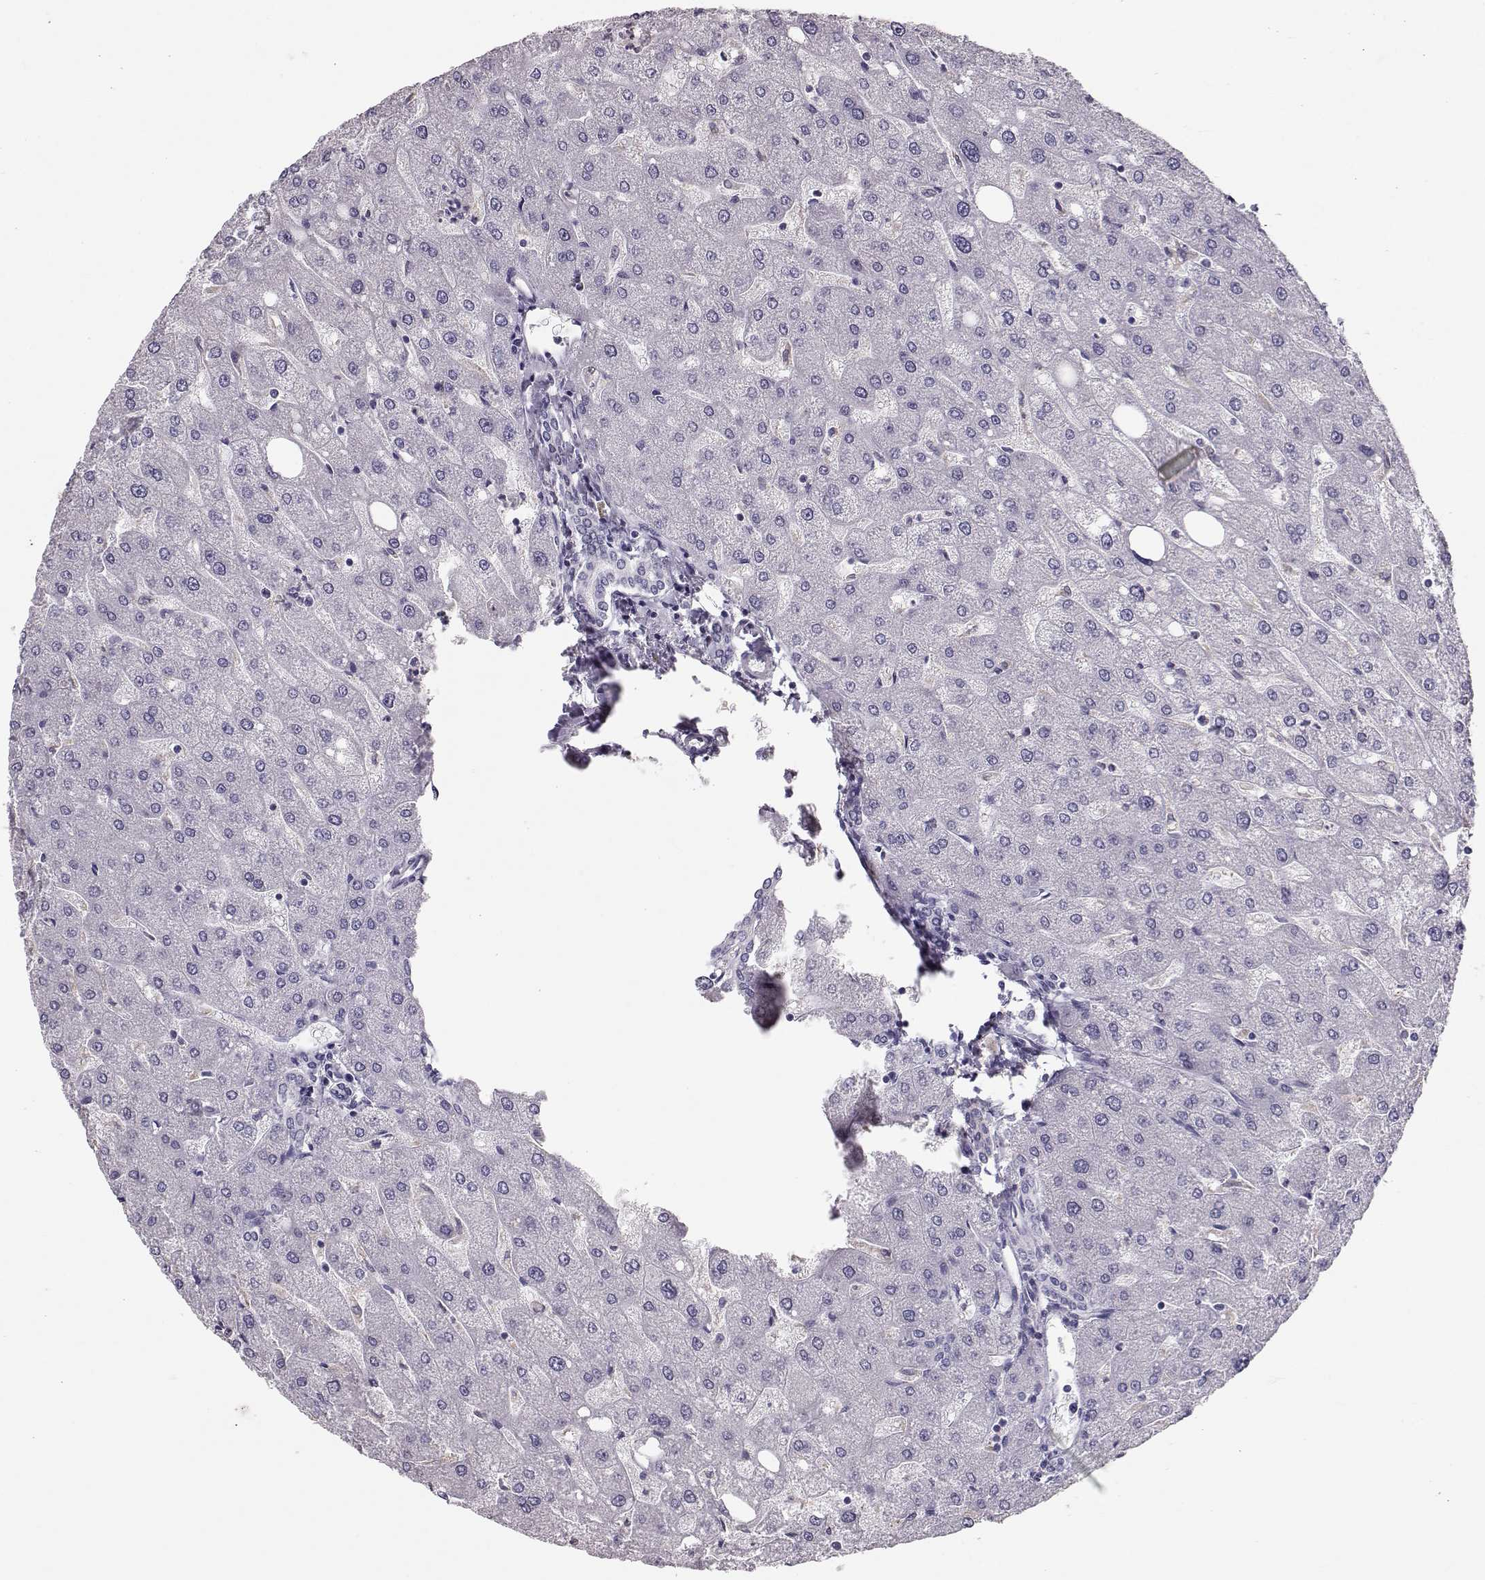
{"staining": {"intensity": "negative", "quantity": "none", "location": "none"}, "tissue": "liver", "cell_type": "Cholangiocytes", "image_type": "normal", "snomed": [{"axis": "morphology", "description": "Normal tissue, NOS"}, {"axis": "topography", "description": "Liver"}], "caption": "There is no significant staining in cholangiocytes of liver. (Stains: DAB (3,3'-diaminobenzidine) immunohistochemistry (IHC) with hematoxylin counter stain, Microscopy: brightfield microscopy at high magnification).", "gene": "POU1F1", "patient": {"sex": "male", "age": 67}}